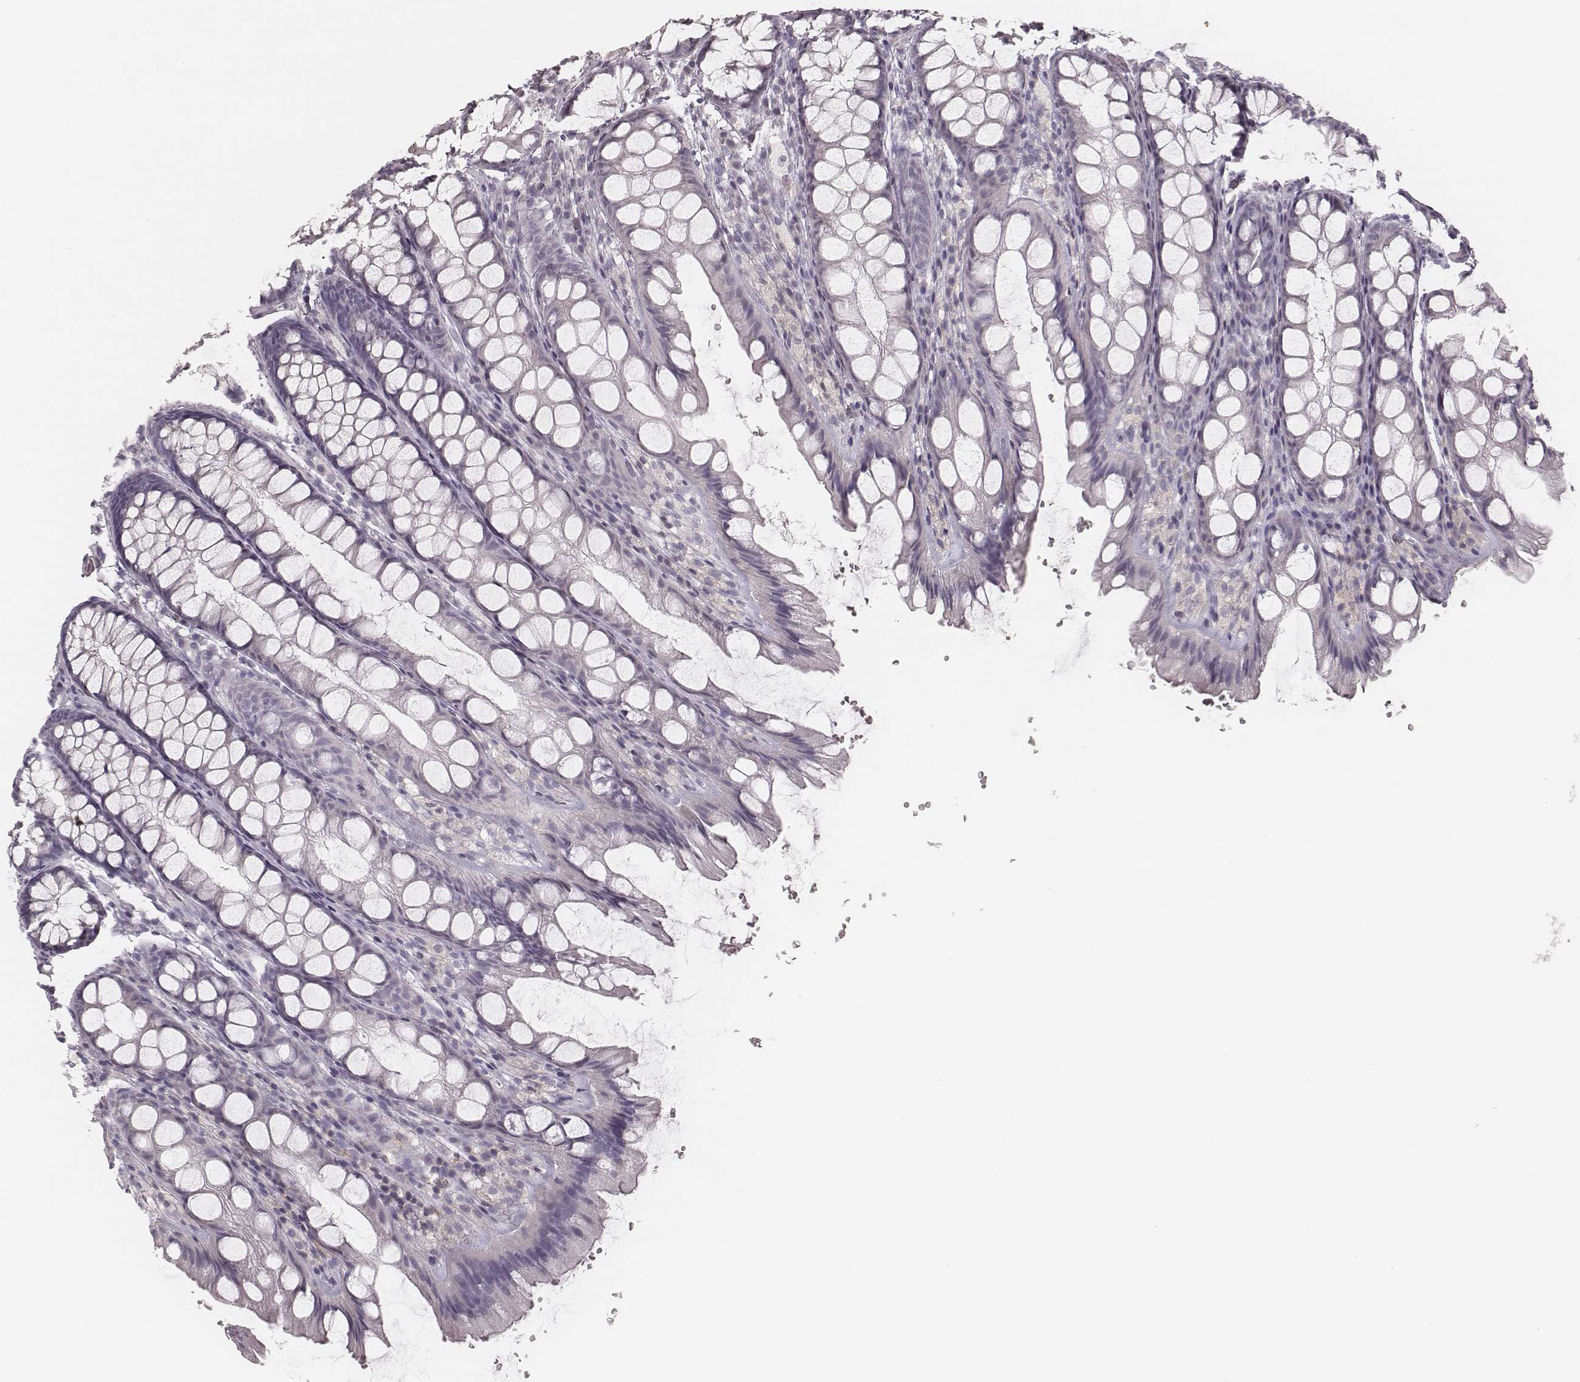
{"staining": {"intensity": "negative", "quantity": "none", "location": "none"}, "tissue": "colon", "cell_type": "Endothelial cells", "image_type": "normal", "snomed": [{"axis": "morphology", "description": "Normal tissue, NOS"}, {"axis": "topography", "description": "Colon"}], "caption": "IHC image of normal colon: colon stained with DAB demonstrates no significant protein staining in endothelial cells.", "gene": "MSX1", "patient": {"sex": "male", "age": 47}}